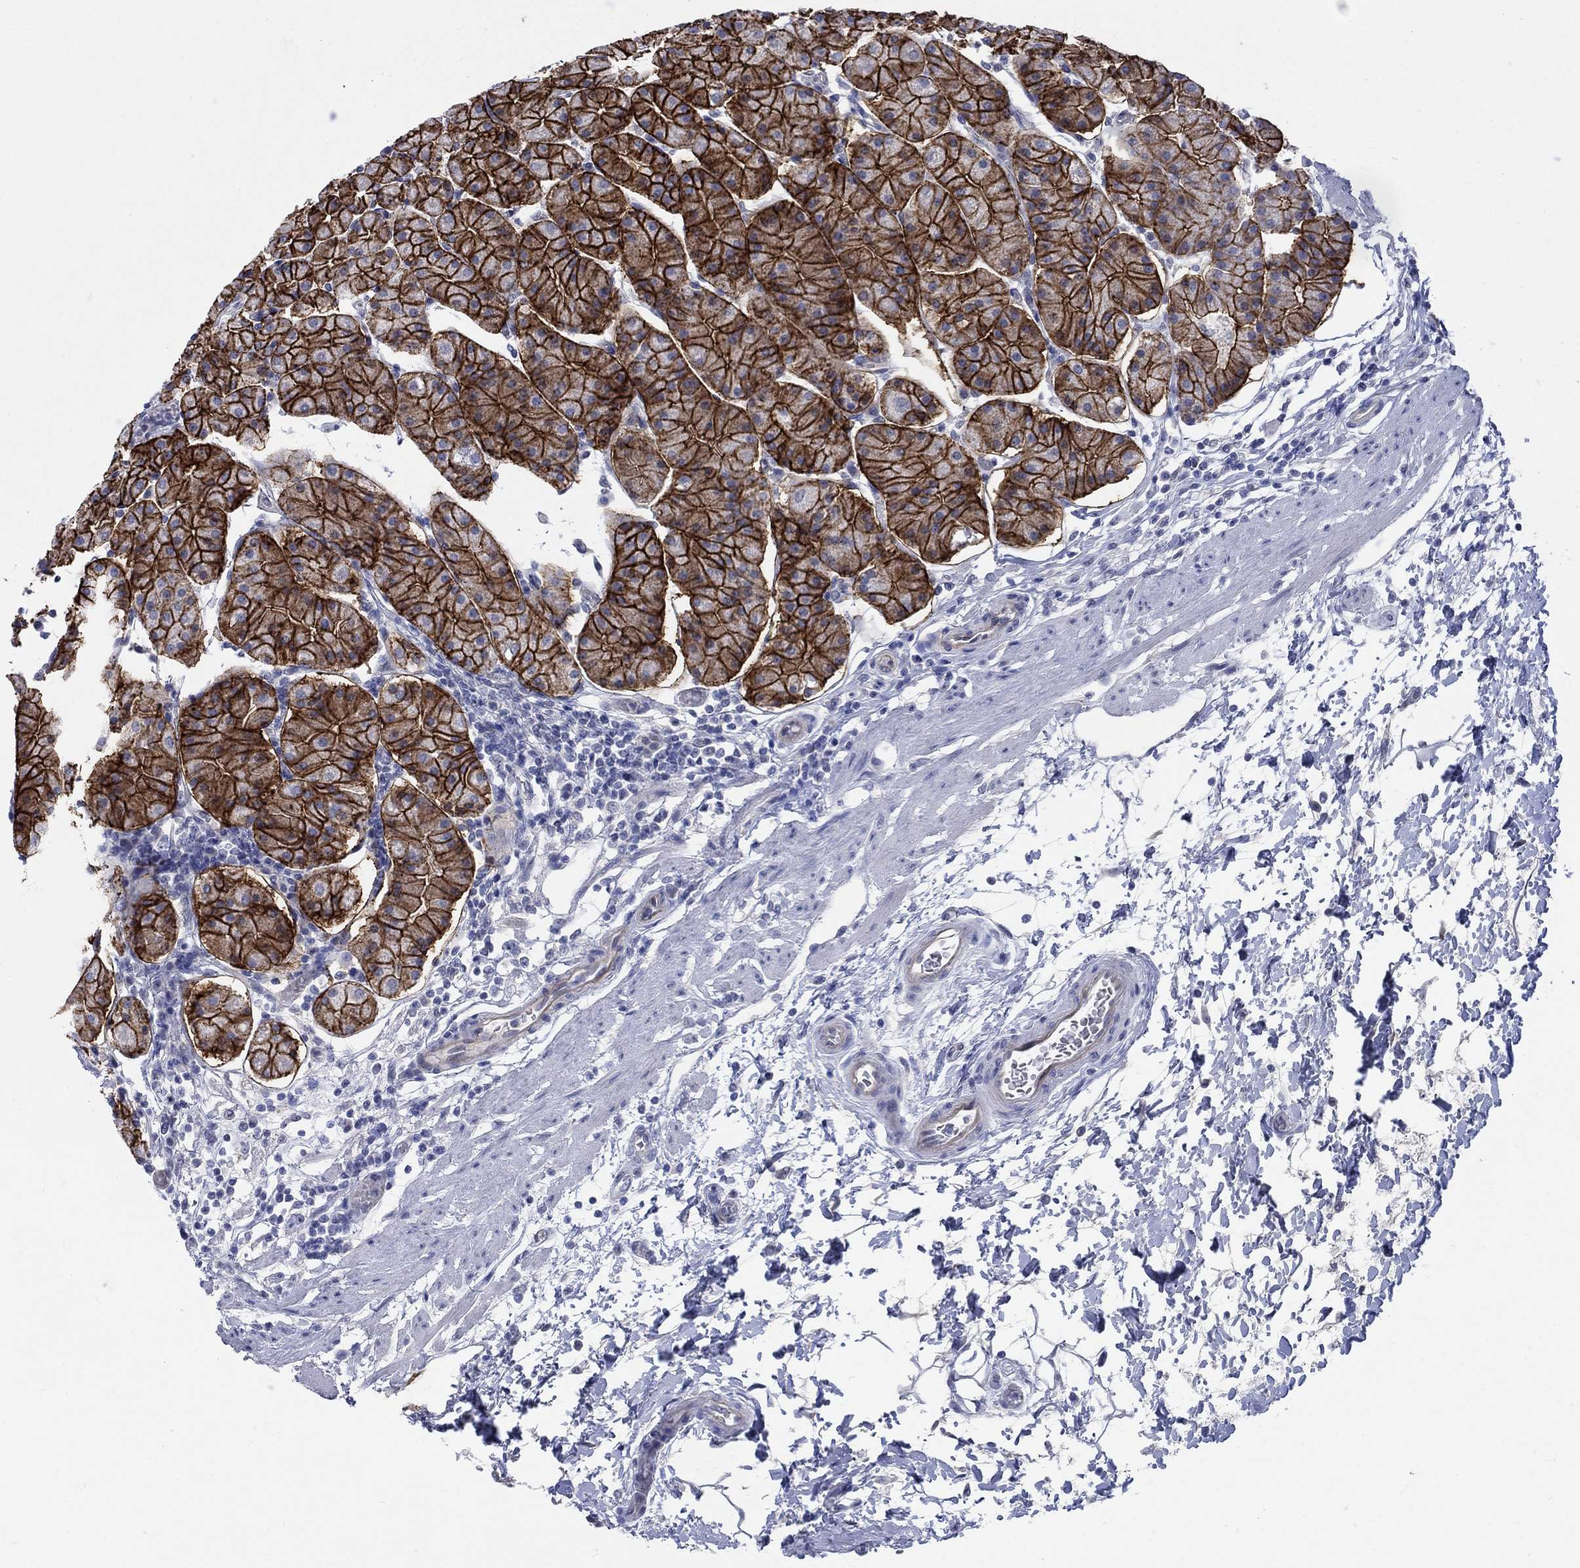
{"staining": {"intensity": "strong", "quantity": ">75%", "location": "cytoplasmic/membranous"}, "tissue": "stomach", "cell_type": "Glandular cells", "image_type": "normal", "snomed": [{"axis": "morphology", "description": "Normal tissue, NOS"}, {"axis": "topography", "description": "Stomach"}], "caption": "This histopathology image exhibits unremarkable stomach stained with IHC to label a protein in brown. The cytoplasmic/membranous of glandular cells show strong positivity for the protein. Nuclei are counter-stained blue.", "gene": "EGFLAM", "patient": {"sex": "male", "age": 54}}